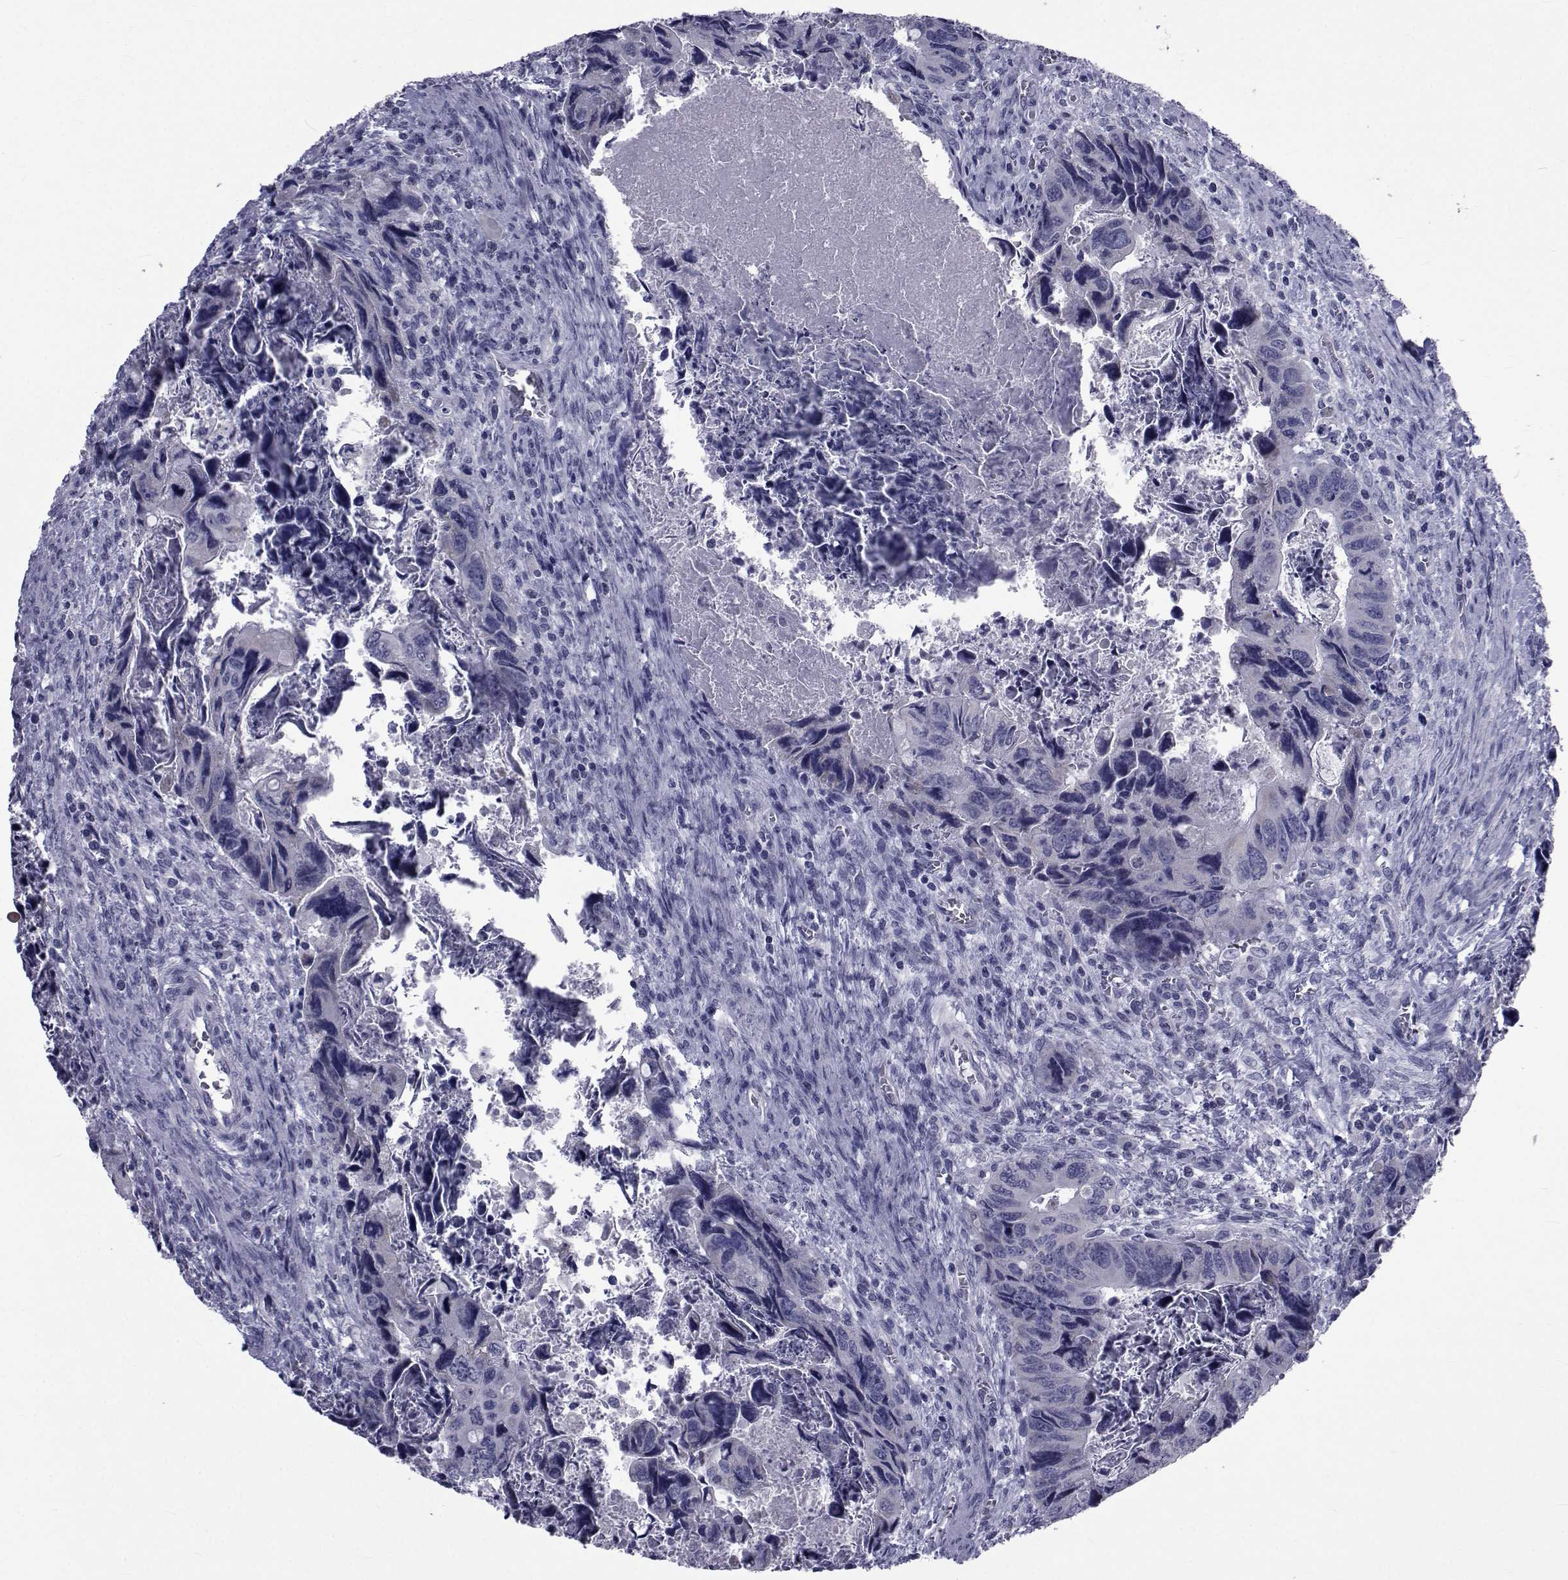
{"staining": {"intensity": "negative", "quantity": "none", "location": "none"}, "tissue": "colorectal cancer", "cell_type": "Tumor cells", "image_type": "cancer", "snomed": [{"axis": "morphology", "description": "Adenocarcinoma, NOS"}, {"axis": "topography", "description": "Rectum"}], "caption": "DAB immunohistochemical staining of human colorectal adenocarcinoma exhibits no significant expression in tumor cells.", "gene": "GKAP1", "patient": {"sex": "male", "age": 62}}